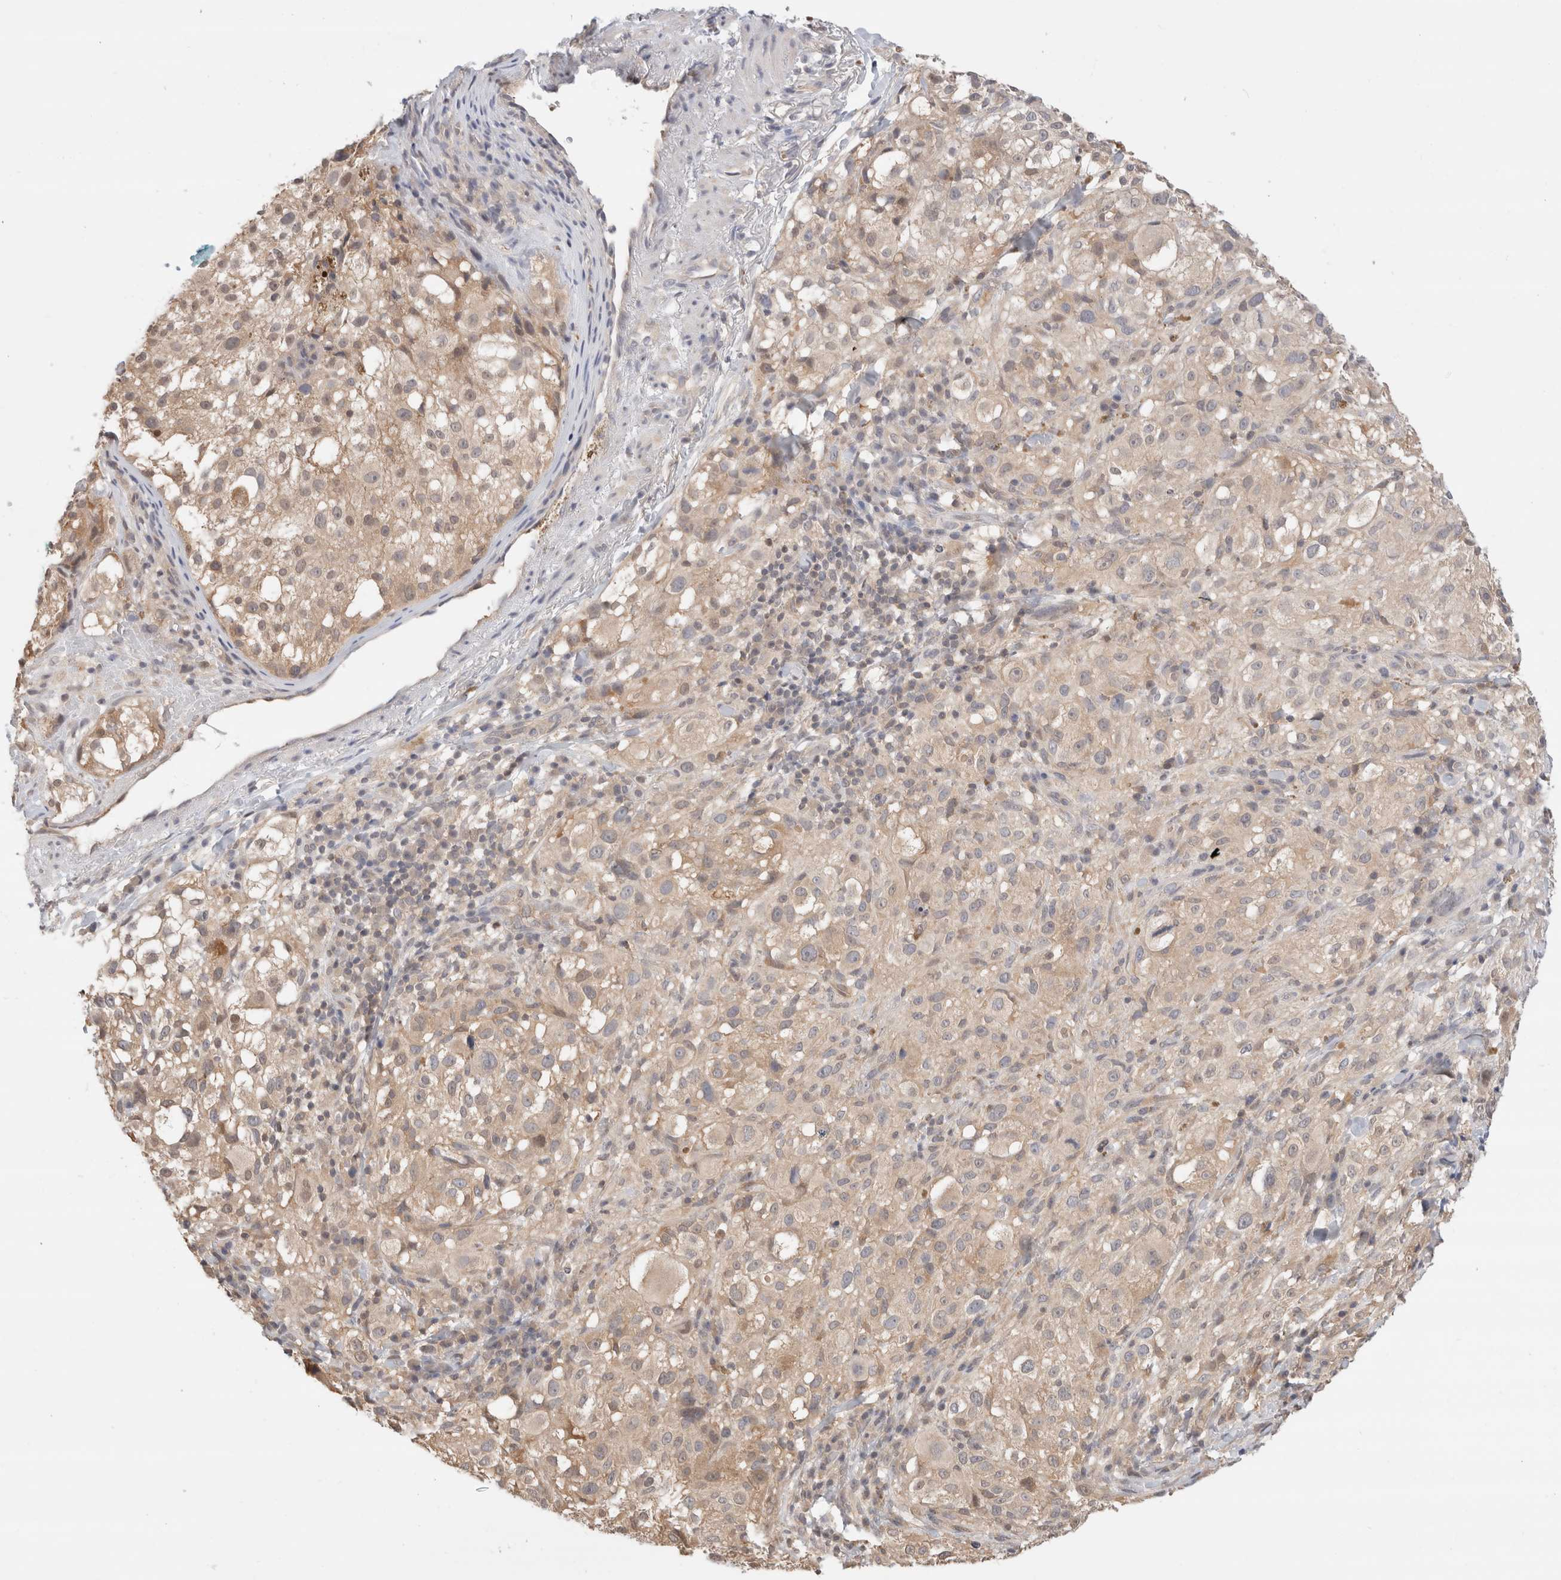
{"staining": {"intensity": "weak", "quantity": ">75%", "location": "cytoplasmic/membranous"}, "tissue": "melanoma", "cell_type": "Tumor cells", "image_type": "cancer", "snomed": [{"axis": "morphology", "description": "Necrosis, NOS"}, {"axis": "morphology", "description": "Malignant melanoma, NOS"}, {"axis": "topography", "description": "Skin"}], "caption": "Tumor cells reveal low levels of weak cytoplasmic/membranous positivity in about >75% of cells in human malignant melanoma. The staining was performed using DAB (3,3'-diaminobenzidine) to visualize the protein expression in brown, while the nuclei were stained in blue with hematoxylin (Magnification: 20x).", "gene": "C17orf97", "patient": {"sex": "female", "age": 87}}